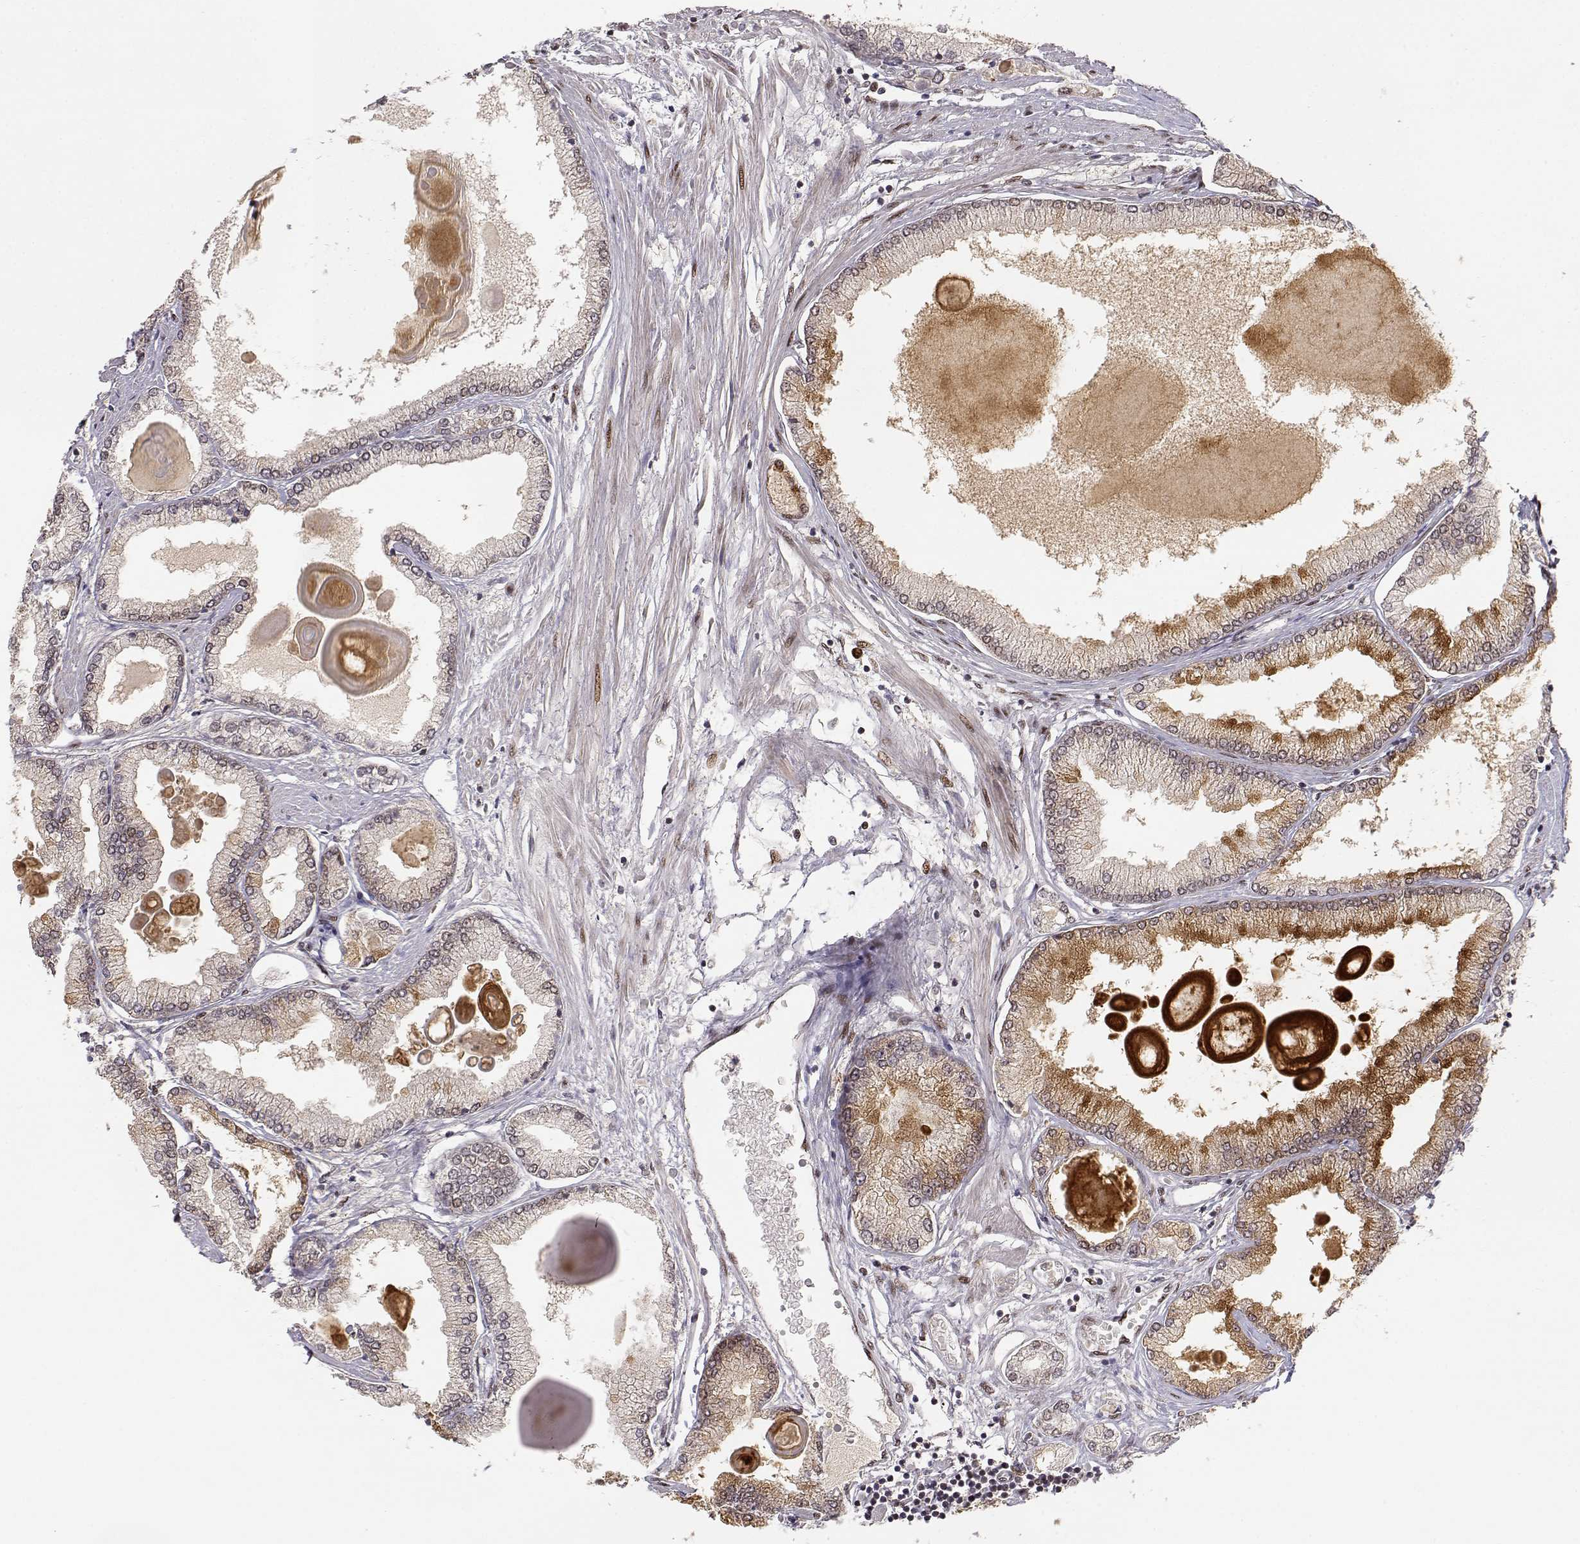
{"staining": {"intensity": "weak", "quantity": "<25%", "location": "cytoplasmic/membranous,nuclear"}, "tissue": "prostate cancer", "cell_type": "Tumor cells", "image_type": "cancer", "snomed": [{"axis": "morphology", "description": "Adenocarcinoma, High grade"}, {"axis": "topography", "description": "Prostate"}], "caption": "An image of prostate adenocarcinoma (high-grade) stained for a protein exhibits no brown staining in tumor cells. (DAB immunohistochemistry (IHC) visualized using brightfield microscopy, high magnification).", "gene": "BRCA1", "patient": {"sex": "male", "age": 68}}